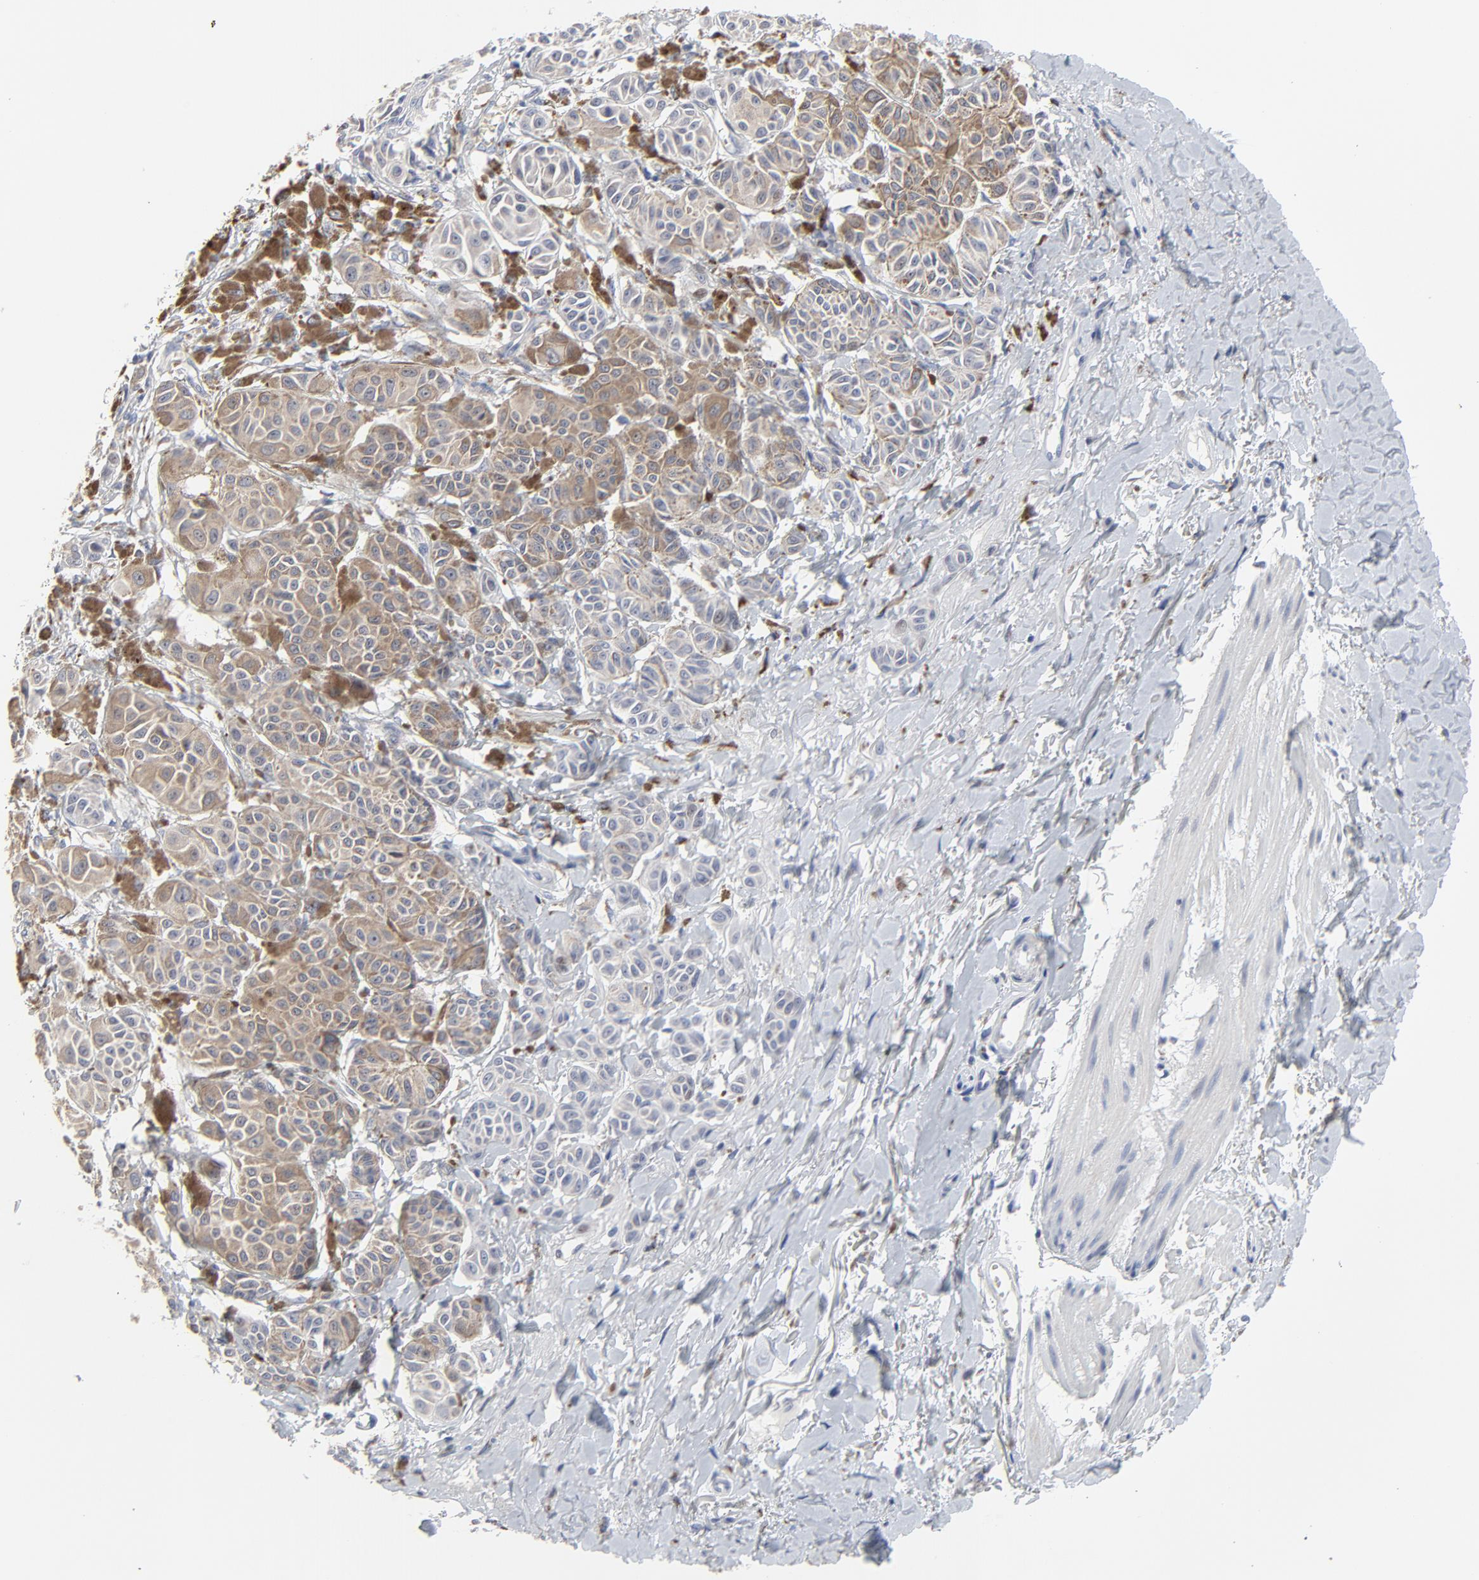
{"staining": {"intensity": "weak", "quantity": ">75%", "location": "cytoplasmic/membranous"}, "tissue": "melanoma", "cell_type": "Tumor cells", "image_type": "cancer", "snomed": [{"axis": "morphology", "description": "Malignant melanoma, NOS"}, {"axis": "topography", "description": "Skin"}], "caption": "There is low levels of weak cytoplasmic/membranous staining in tumor cells of melanoma, as demonstrated by immunohistochemical staining (brown color).", "gene": "LNX1", "patient": {"sex": "male", "age": 76}}